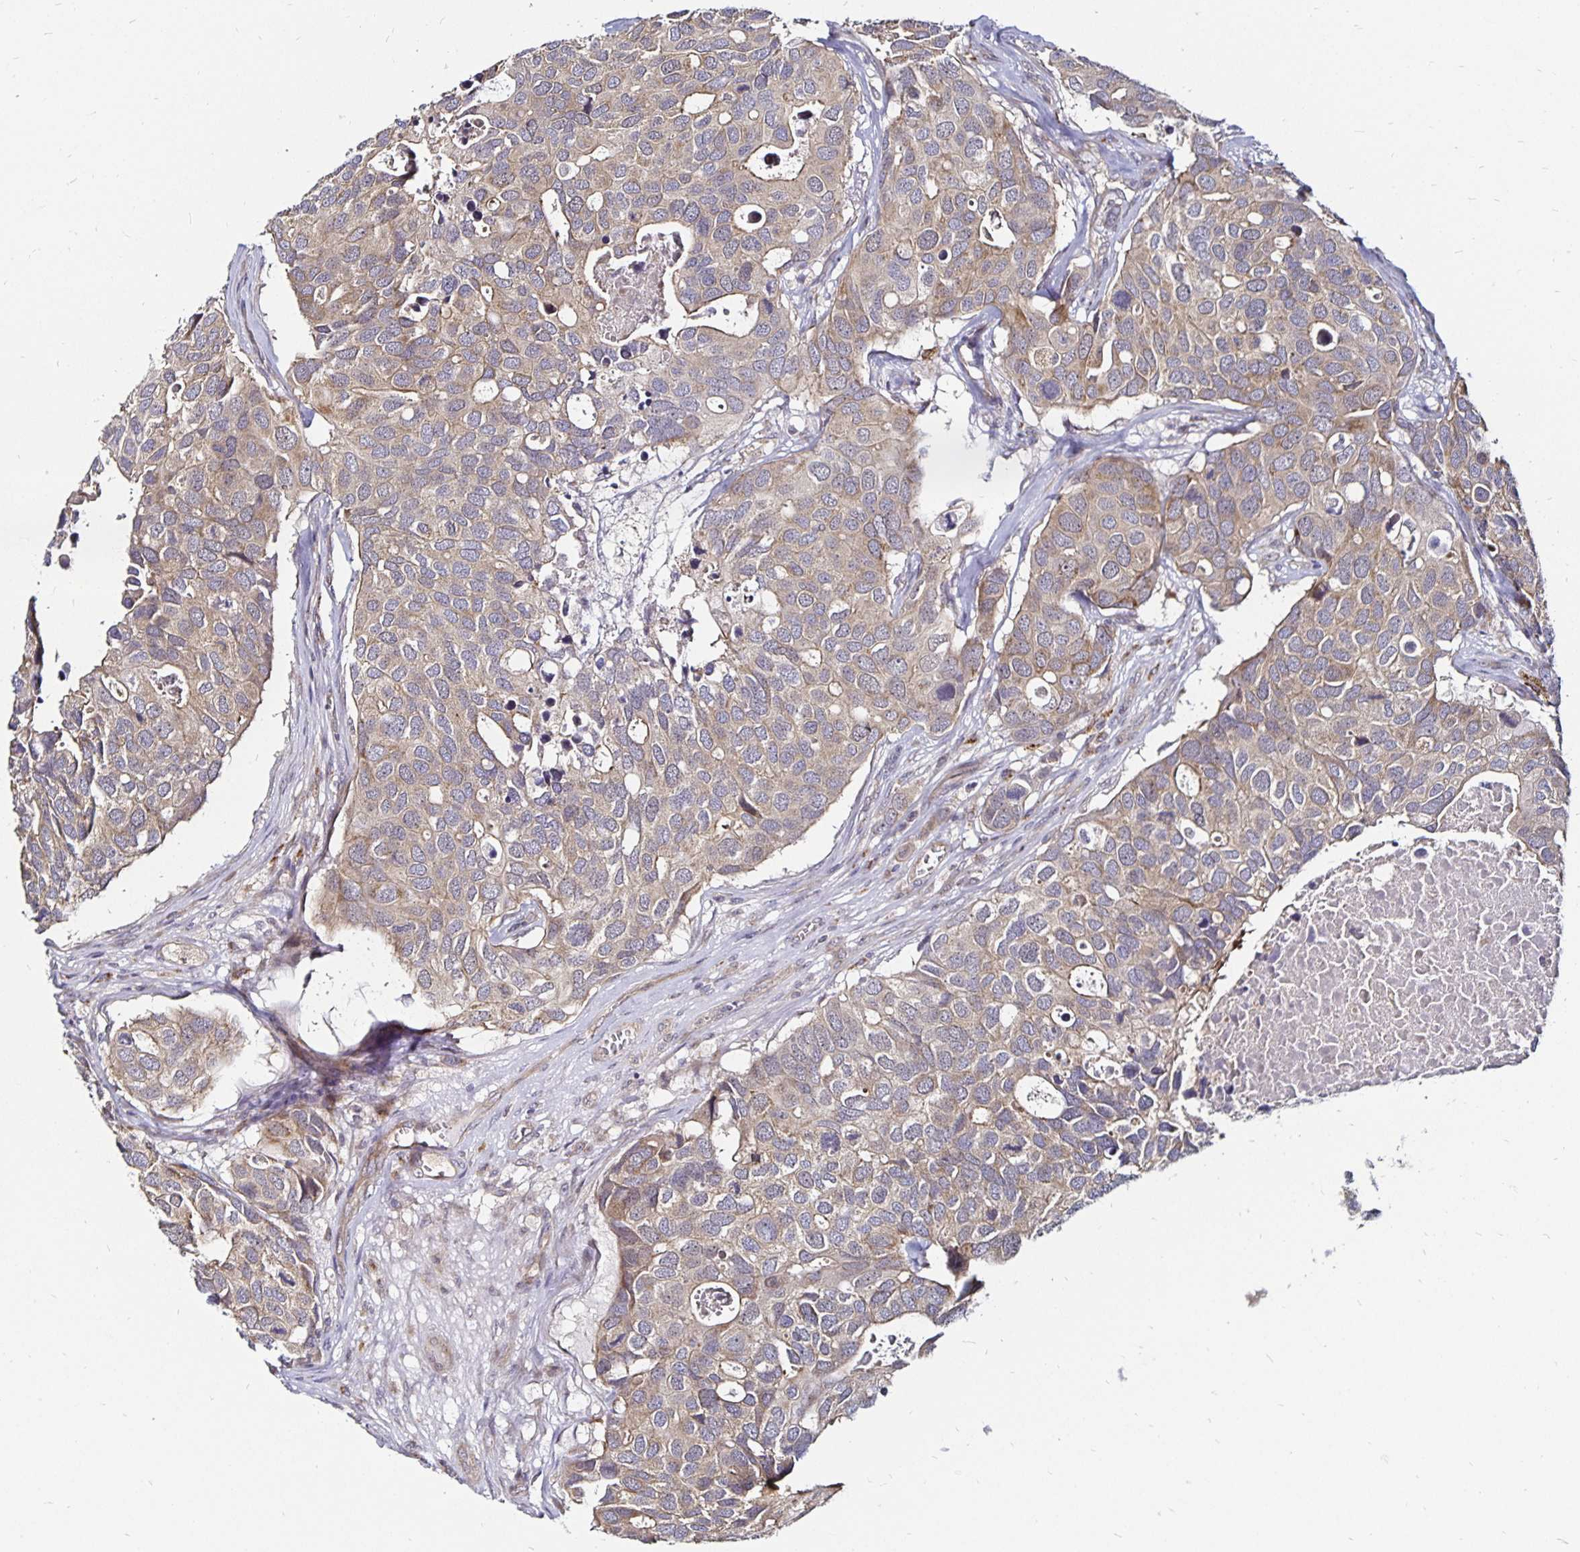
{"staining": {"intensity": "weak", "quantity": "25%-75%", "location": "cytoplasmic/membranous"}, "tissue": "breast cancer", "cell_type": "Tumor cells", "image_type": "cancer", "snomed": [{"axis": "morphology", "description": "Duct carcinoma"}, {"axis": "topography", "description": "Breast"}], "caption": "About 25%-75% of tumor cells in breast cancer display weak cytoplasmic/membranous protein staining as visualized by brown immunohistochemical staining.", "gene": "CYP27A1", "patient": {"sex": "female", "age": 83}}